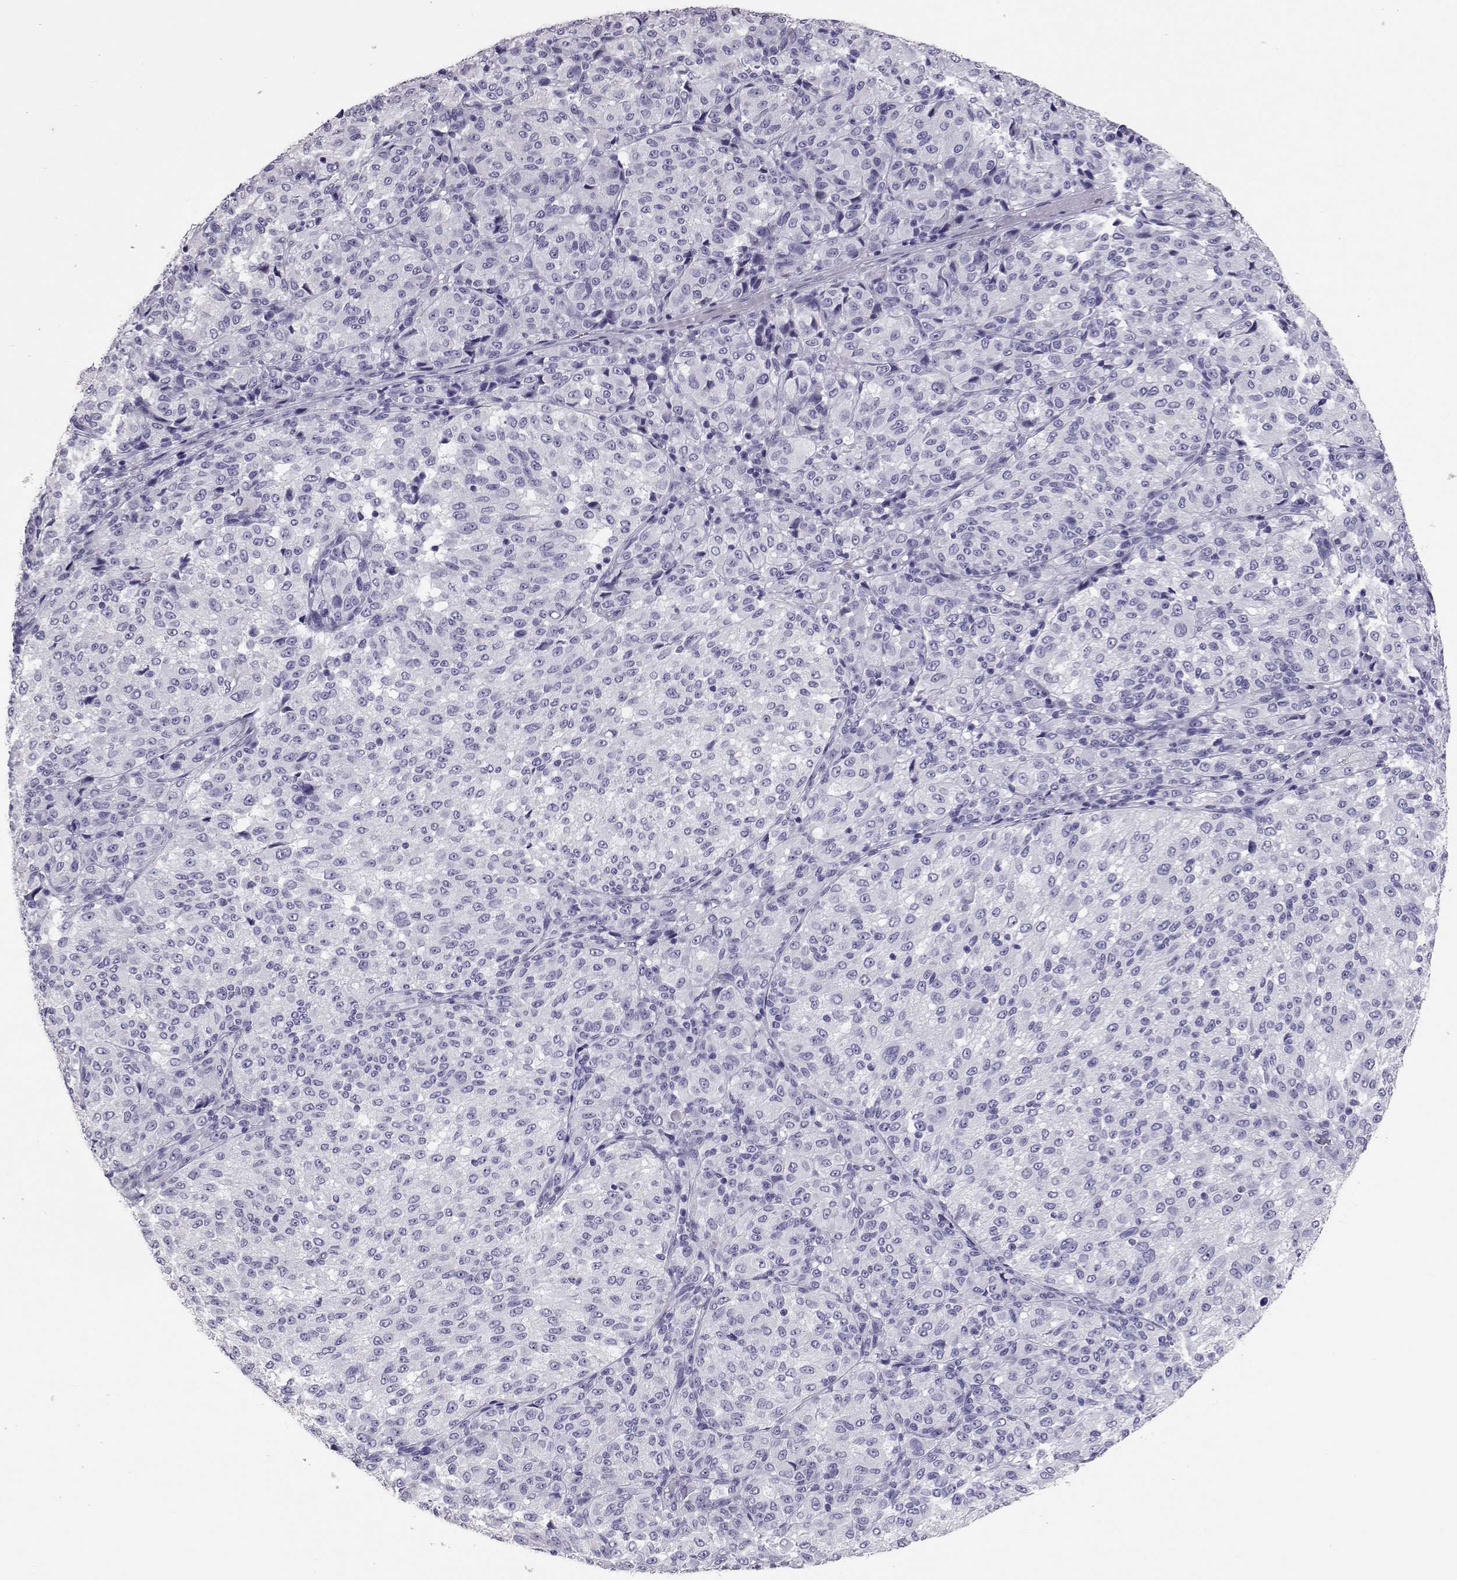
{"staining": {"intensity": "negative", "quantity": "none", "location": "none"}, "tissue": "melanoma", "cell_type": "Tumor cells", "image_type": "cancer", "snomed": [{"axis": "morphology", "description": "Malignant melanoma, Metastatic site"}, {"axis": "topography", "description": "Brain"}], "caption": "High power microscopy micrograph of an immunohistochemistry (IHC) histopathology image of malignant melanoma (metastatic site), revealing no significant positivity in tumor cells.", "gene": "PMCH", "patient": {"sex": "female", "age": 56}}